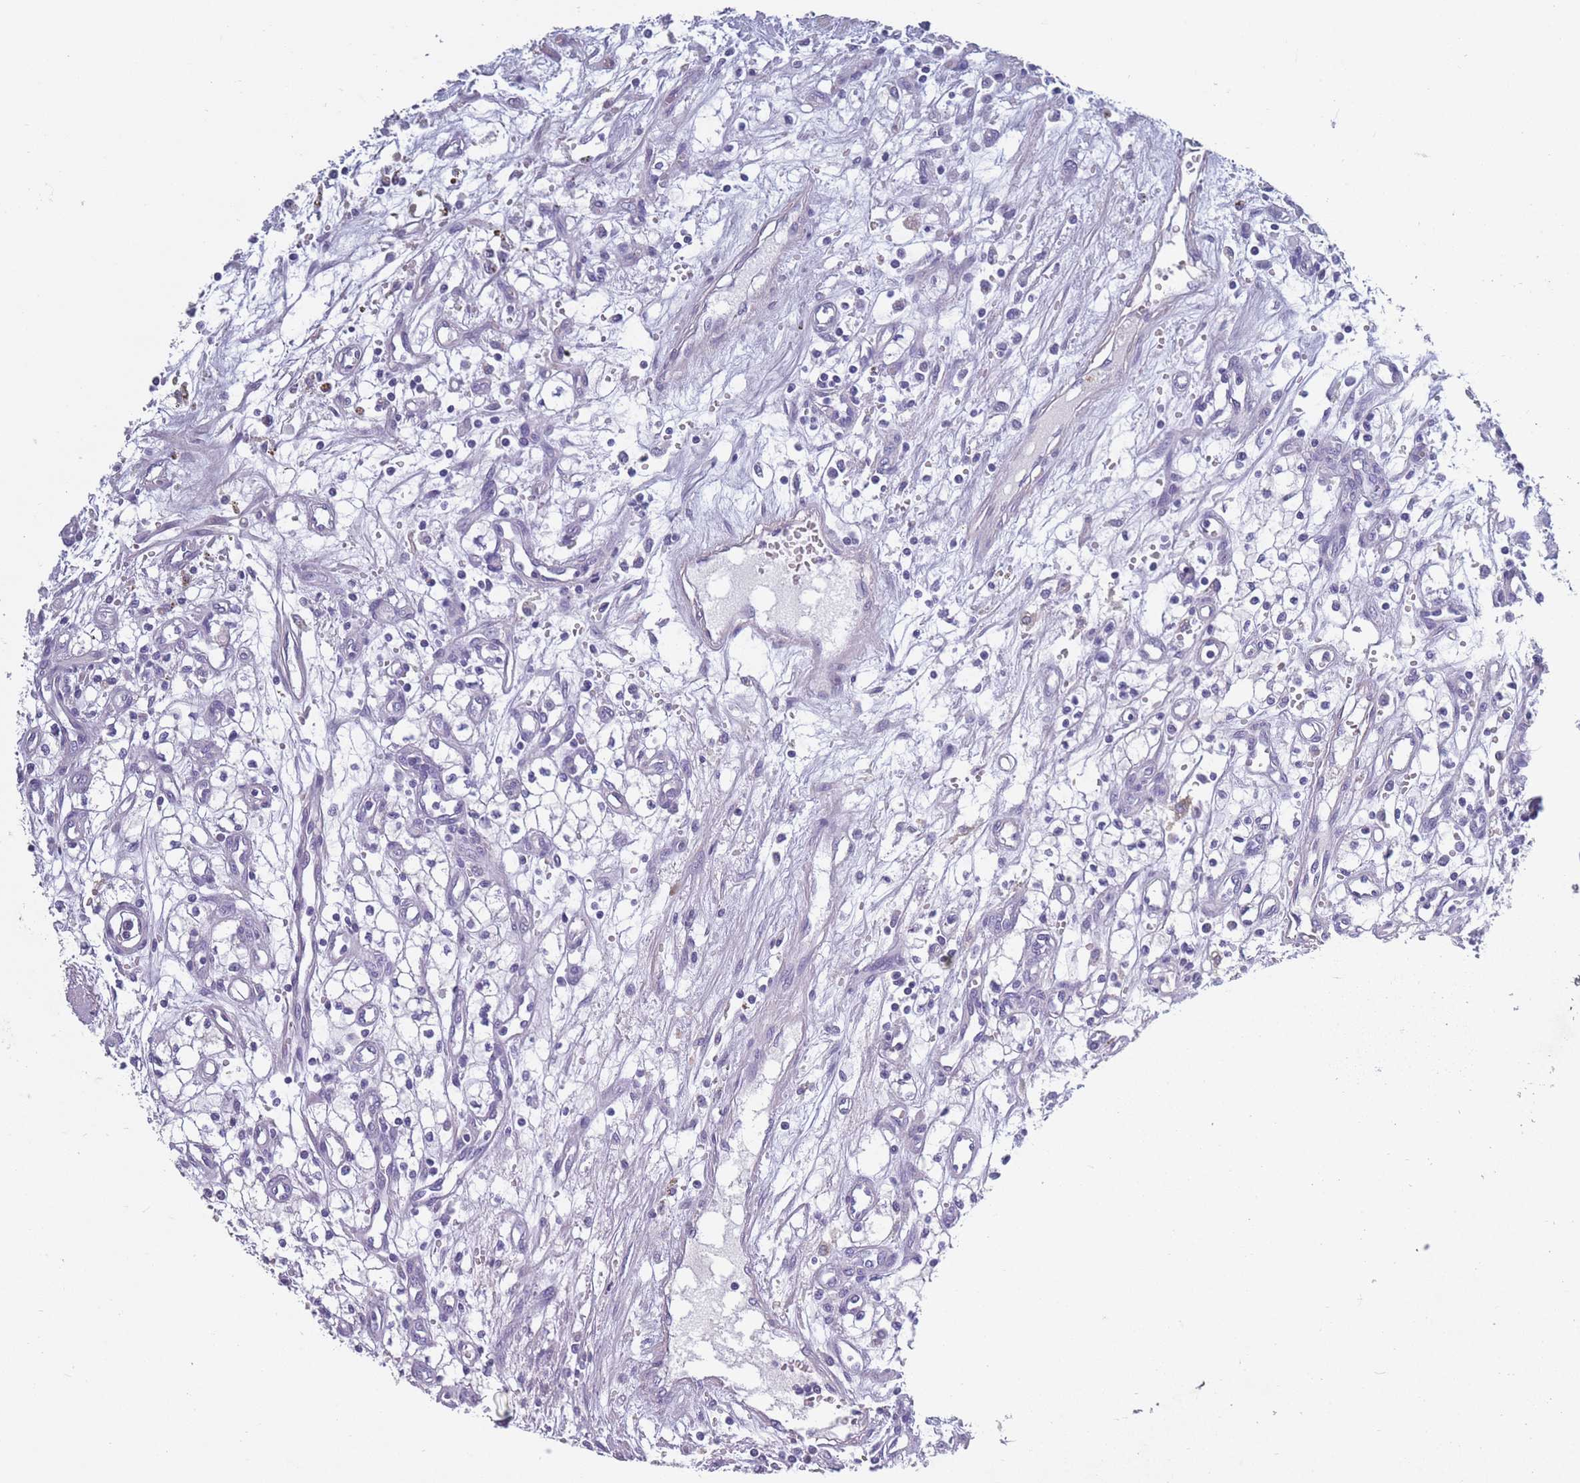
{"staining": {"intensity": "negative", "quantity": "none", "location": "none"}, "tissue": "renal cancer", "cell_type": "Tumor cells", "image_type": "cancer", "snomed": [{"axis": "morphology", "description": "Adenocarcinoma, NOS"}, {"axis": "topography", "description": "Kidney"}], "caption": "The photomicrograph reveals no staining of tumor cells in renal cancer (adenocarcinoma).", "gene": "OR4C5", "patient": {"sex": "male", "age": 59}}